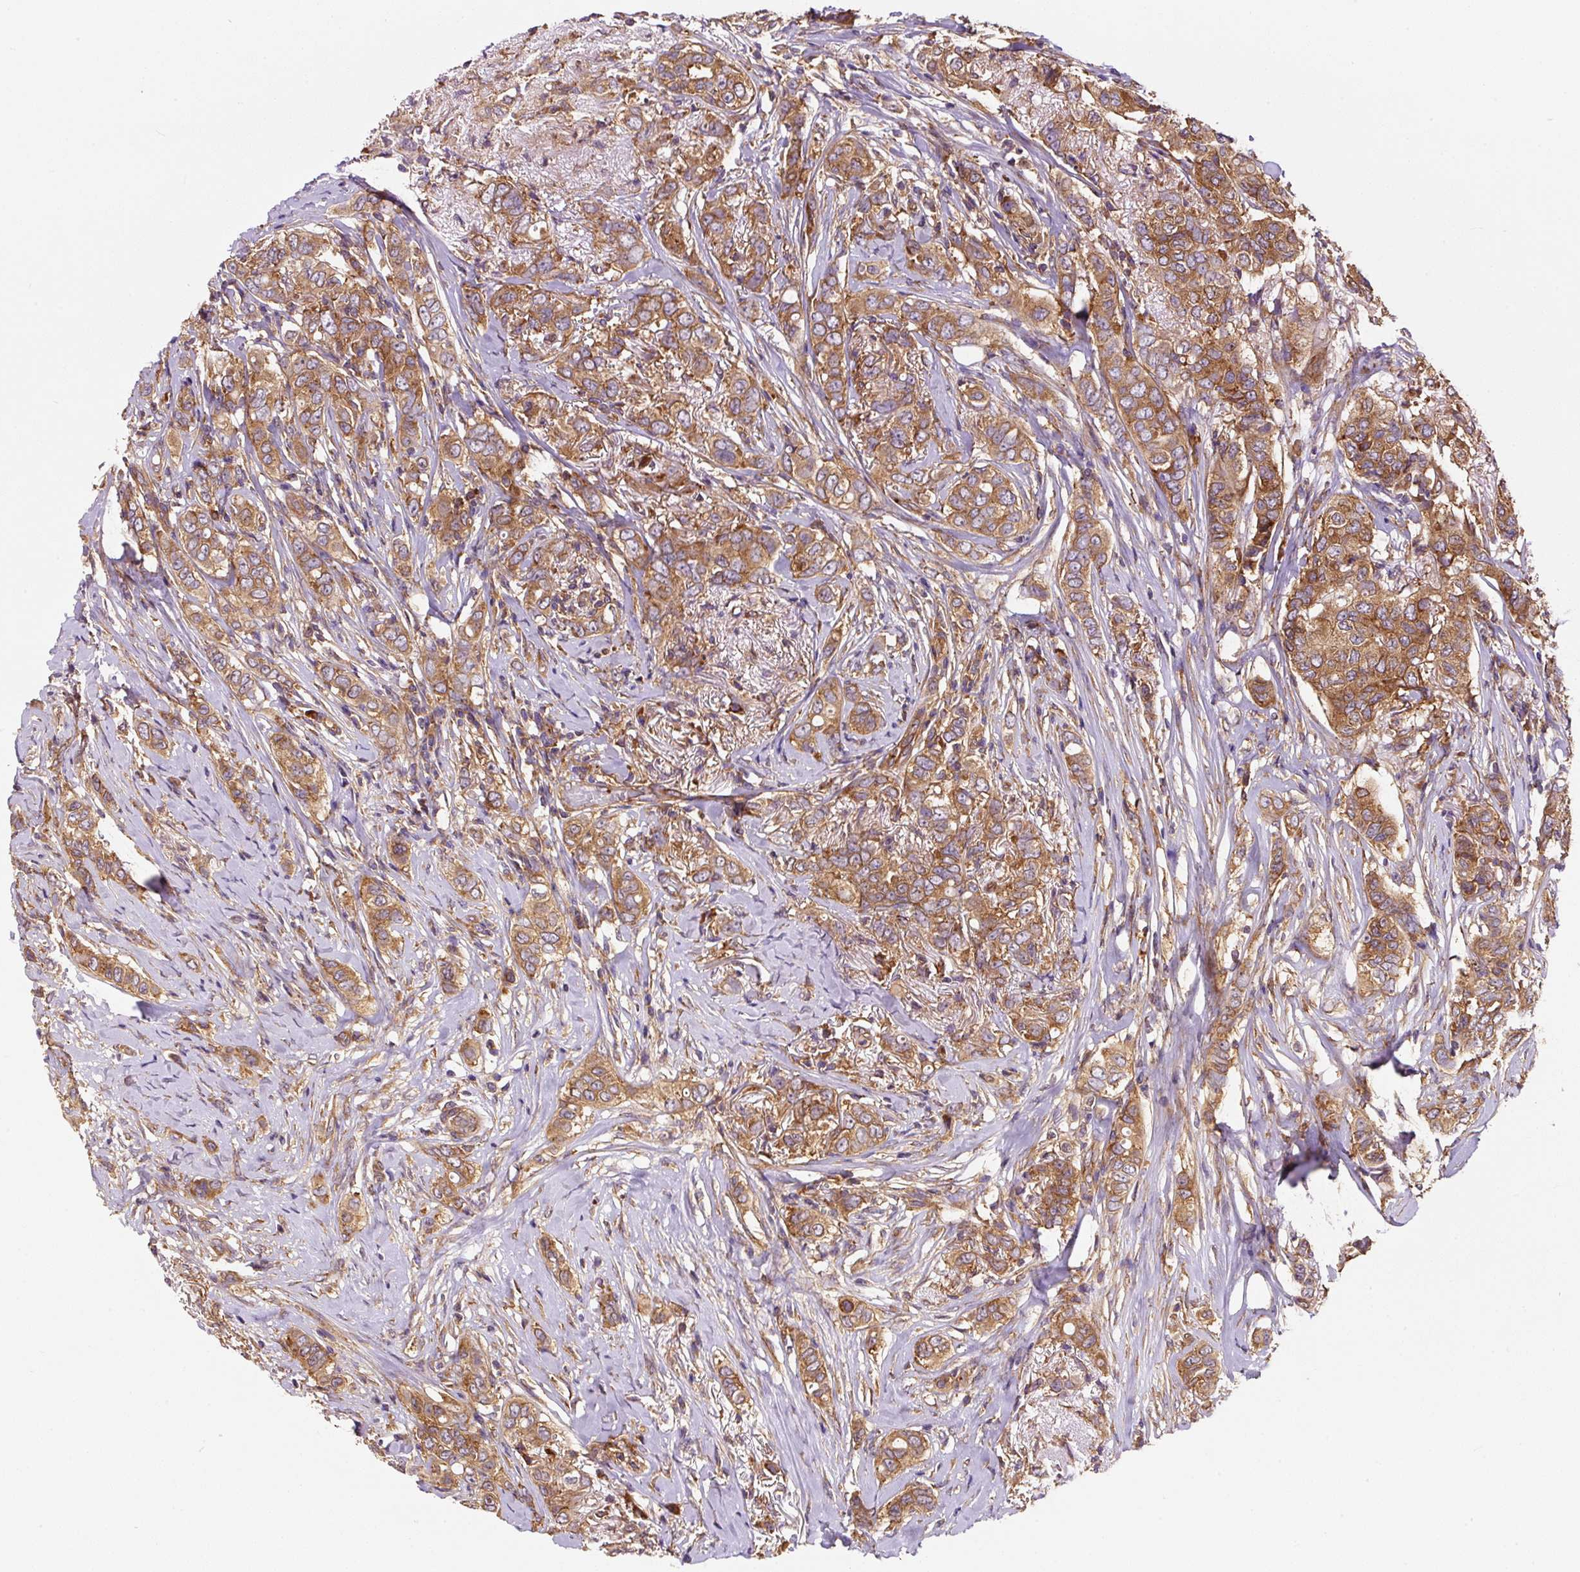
{"staining": {"intensity": "moderate", "quantity": ">75%", "location": "cytoplasmic/membranous"}, "tissue": "breast cancer", "cell_type": "Tumor cells", "image_type": "cancer", "snomed": [{"axis": "morphology", "description": "Lobular carcinoma"}, {"axis": "topography", "description": "Breast"}], "caption": "Moderate cytoplasmic/membranous protein expression is present in about >75% of tumor cells in breast lobular carcinoma. Immunohistochemistry stains the protein in brown and the nuclei are stained blue.", "gene": "EIF2S2", "patient": {"sex": "female", "age": 51}}